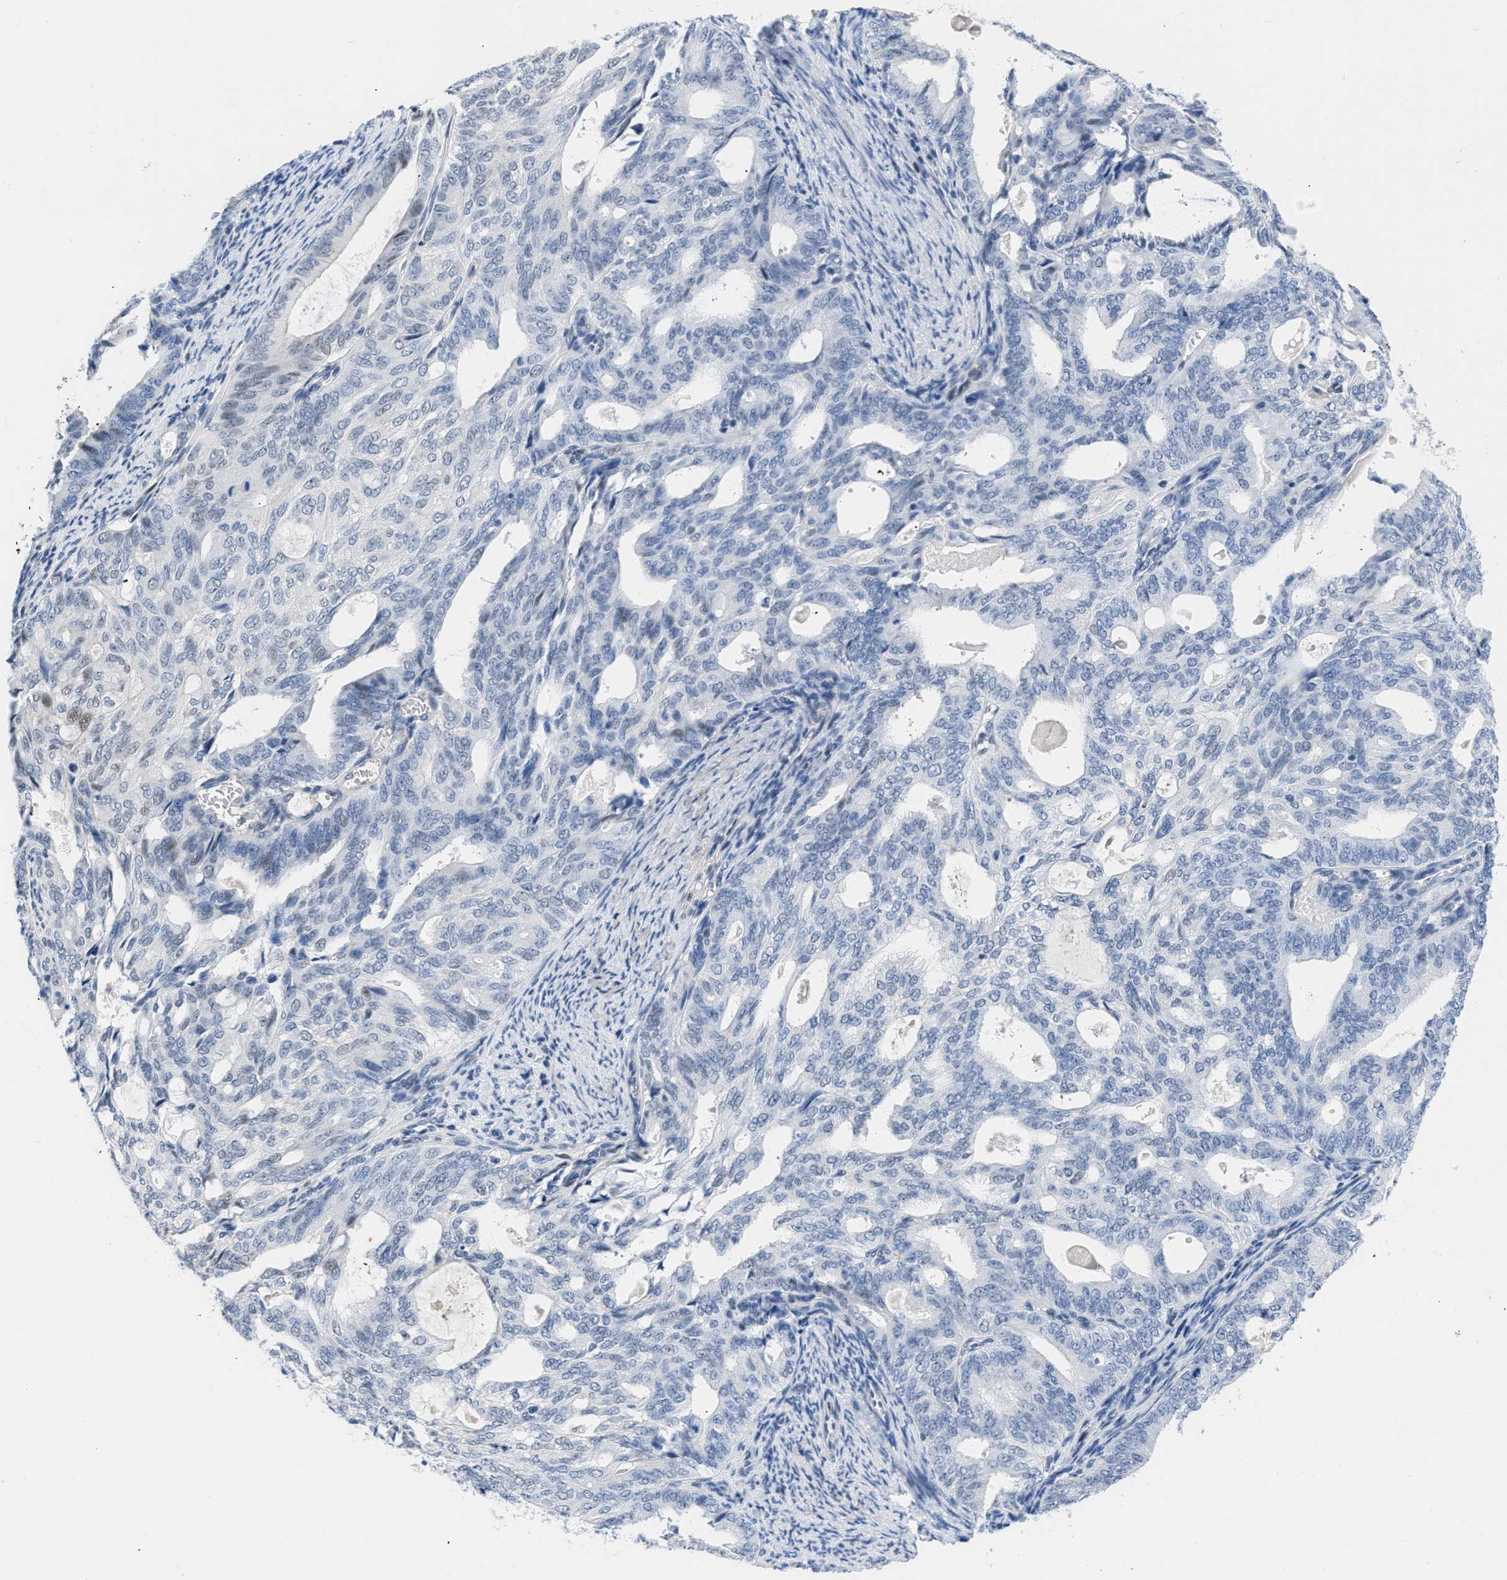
{"staining": {"intensity": "negative", "quantity": "none", "location": "none"}, "tissue": "endometrial cancer", "cell_type": "Tumor cells", "image_type": "cancer", "snomed": [{"axis": "morphology", "description": "Adenocarcinoma, NOS"}, {"axis": "topography", "description": "Endometrium"}], "caption": "A histopathology image of endometrial cancer (adenocarcinoma) stained for a protein exhibits no brown staining in tumor cells.", "gene": "BOLL", "patient": {"sex": "female", "age": 58}}